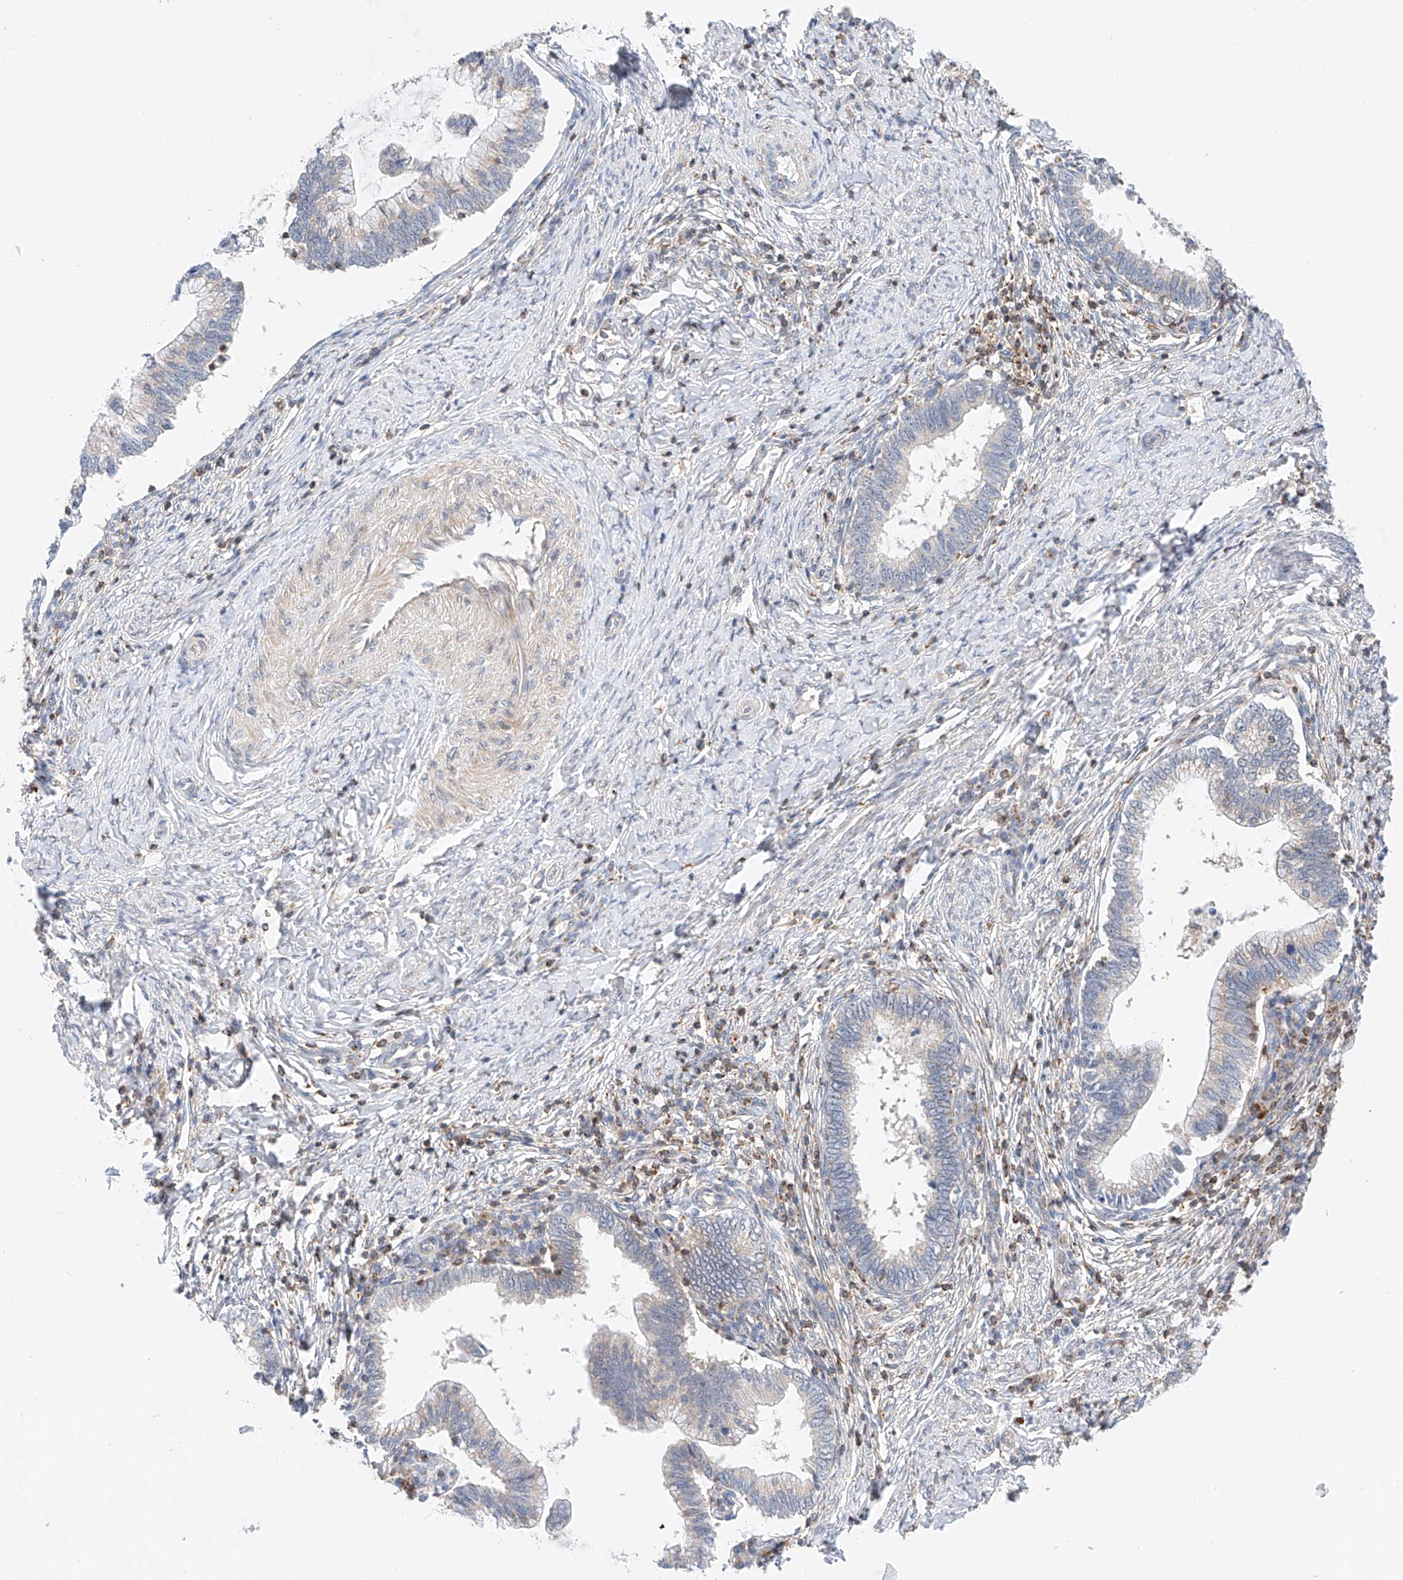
{"staining": {"intensity": "negative", "quantity": "none", "location": "none"}, "tissue": "cervical cancer", "cell_type": "Tumor cells", "image_type": "cancer", "snomed": [{"axis": "morphology", "description": "Adenocarcinoma, NOS"}, {"axis": "topography", "description": "Cervix"}], "caption": "Immunohistochemical staining of cervical cancer (adenocarcinoma) exhibits no significant positivity in tumor cells.", "gene": "MFN2", "patient": {"sex": "female", "age": 36}}